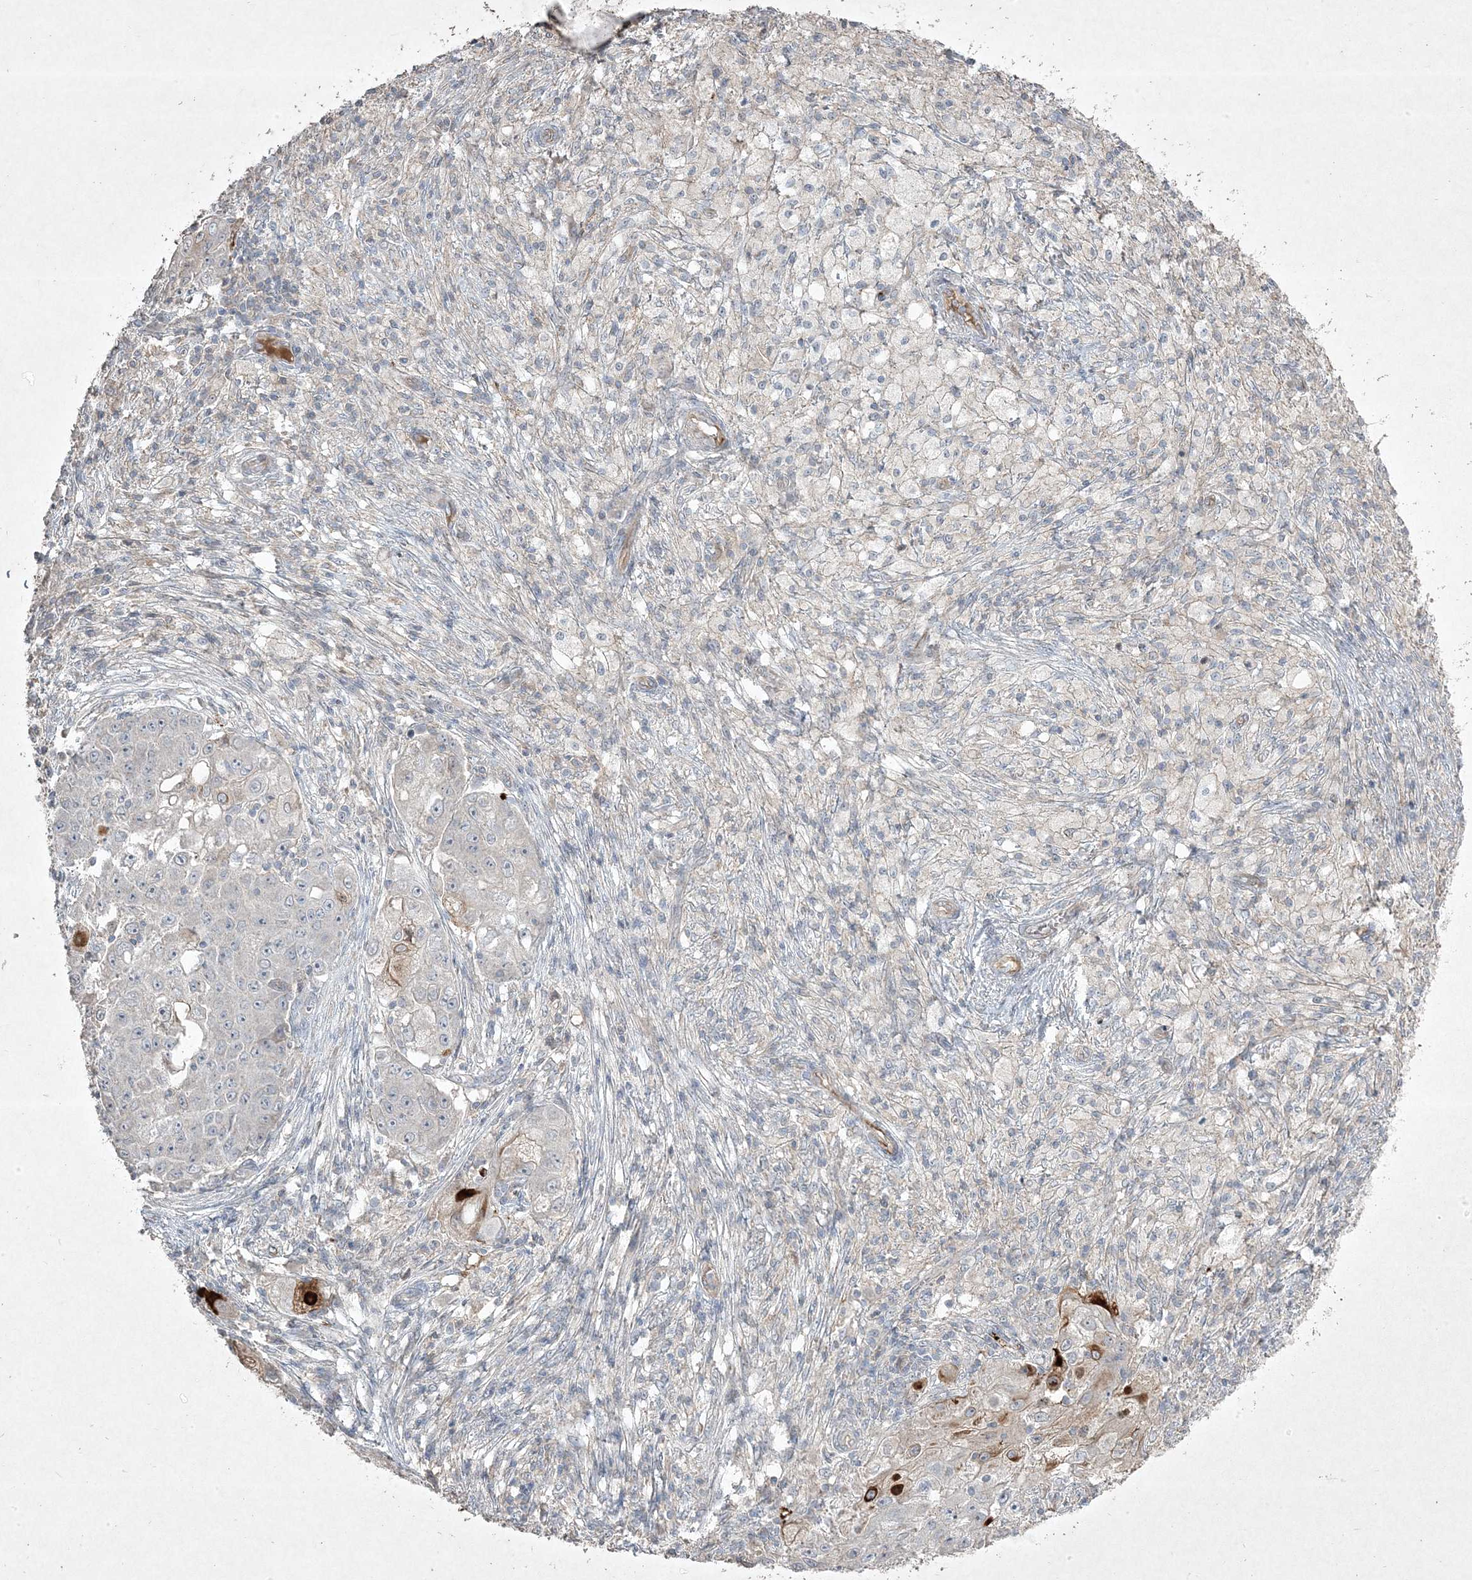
{"staining": {"intensity": "negative", "quantity": "none", "location": "none"}, "tissue": "ovarian cancer", "cell_type": "Tumor cells", "image_type": "cancer", "snomed": [{"axis": "morphology", "description": "Carcinoma, endometroid"}, {"axis": "topography", "description": "Ovary"}], "caption": "A histopathology image of ovarian cancer (endometroid carcinoma) stained for a protein demonstrates no brown staining in tumor cells.", "gene": "RGL4", "patient": {"sex": "female", "age": 42}}